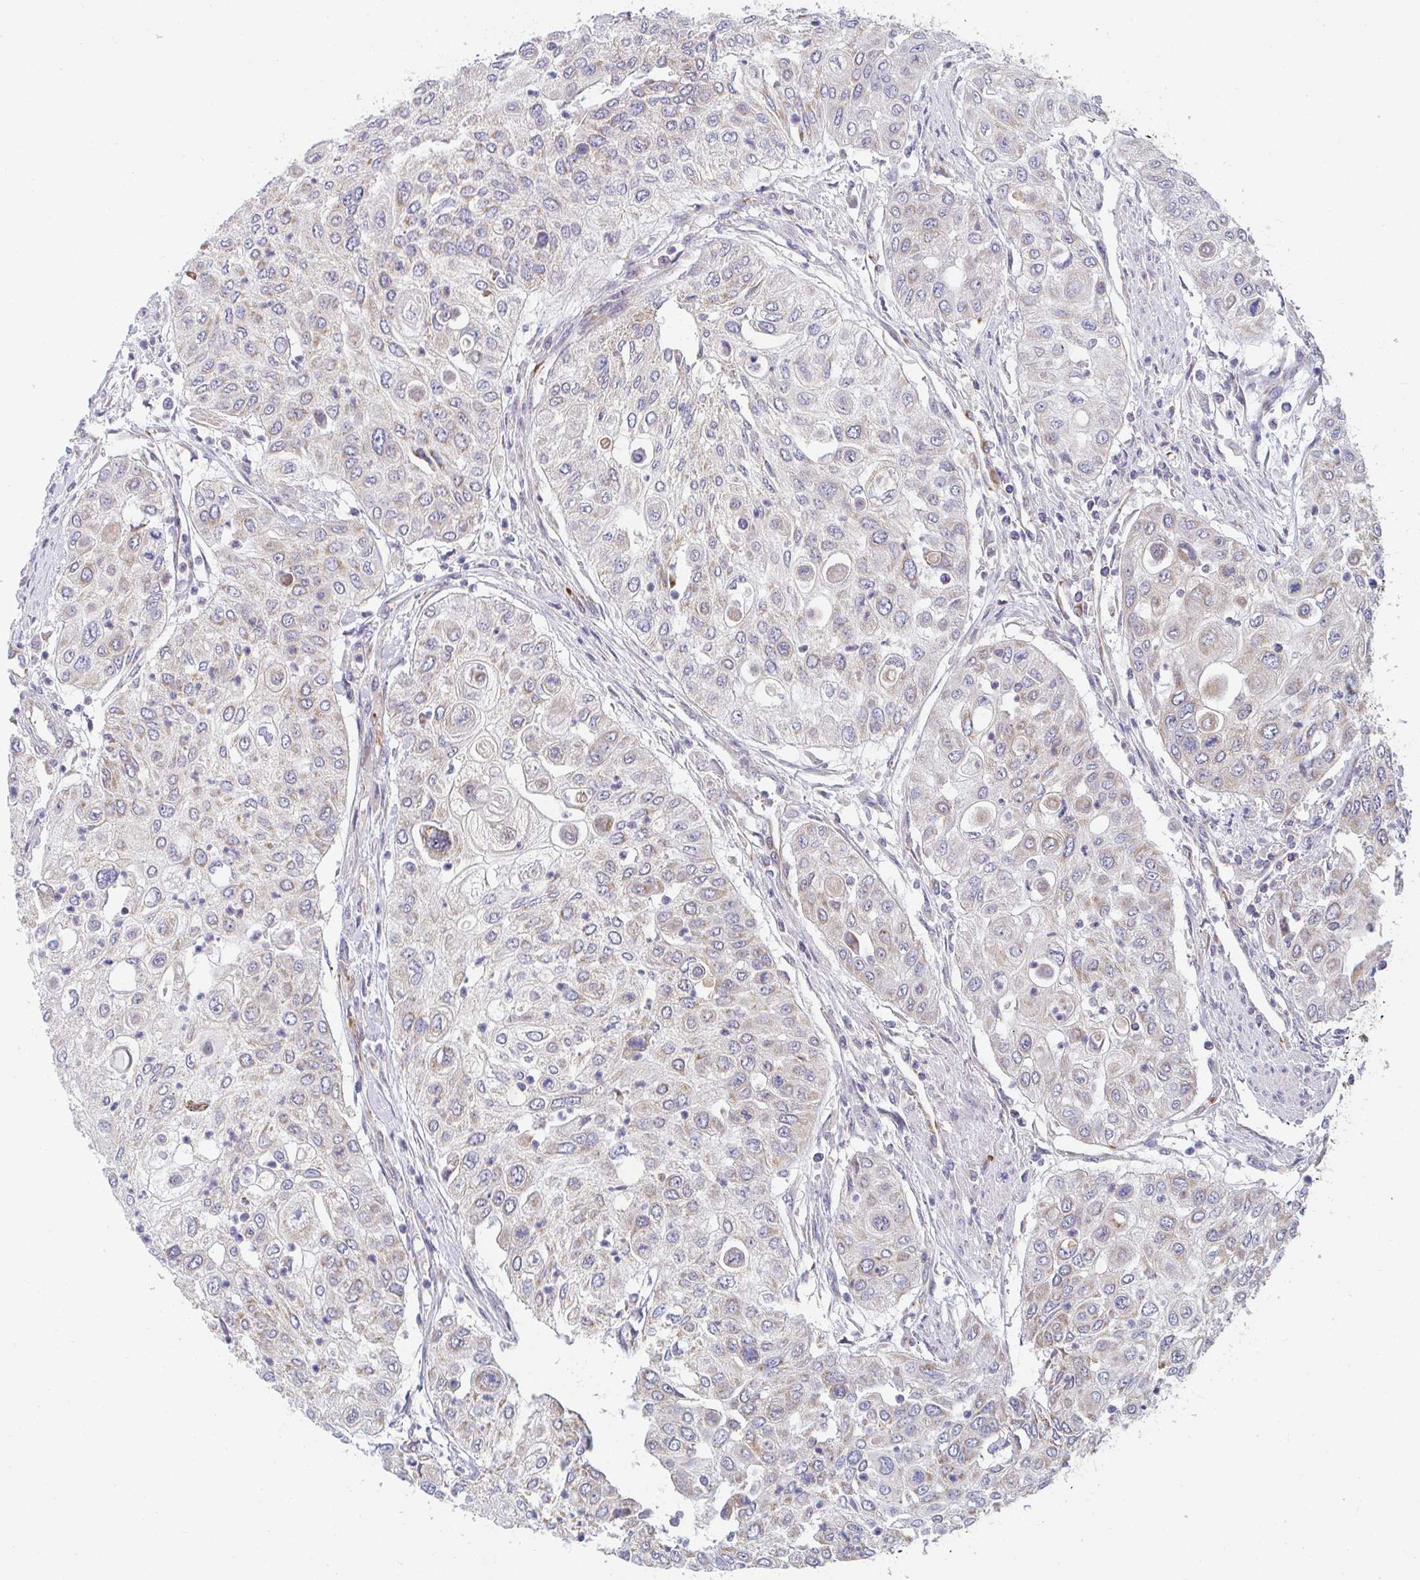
{"staining": {"intensity": "weak", "quantity": "25%-75%", "location": "cytoplasmic/membranous"}, "tissue": "urothelial cancer", "cell_type": "Tumor cells", "image_type": "cancer", "snomed": [{"axis": "morphology", "description": "Urothelial carcinoma, High grade"}, {"axis": "topography", "description": "Urinary bladder"}], "caption": "Urothelial cancer tissue displays weak cytoplasmic/membranous expression in approximately 25%-75% of tumor cells, visualized by immunohistochemistry. The staining is performed using DAB (3,3'-diaminobenzidine) brown chromogen to label protein expression. The nuclei are counter-stained blue using hematoxylin.", "gene": "EIF1AD", "patient": {"sex": "female", "age": 79}}